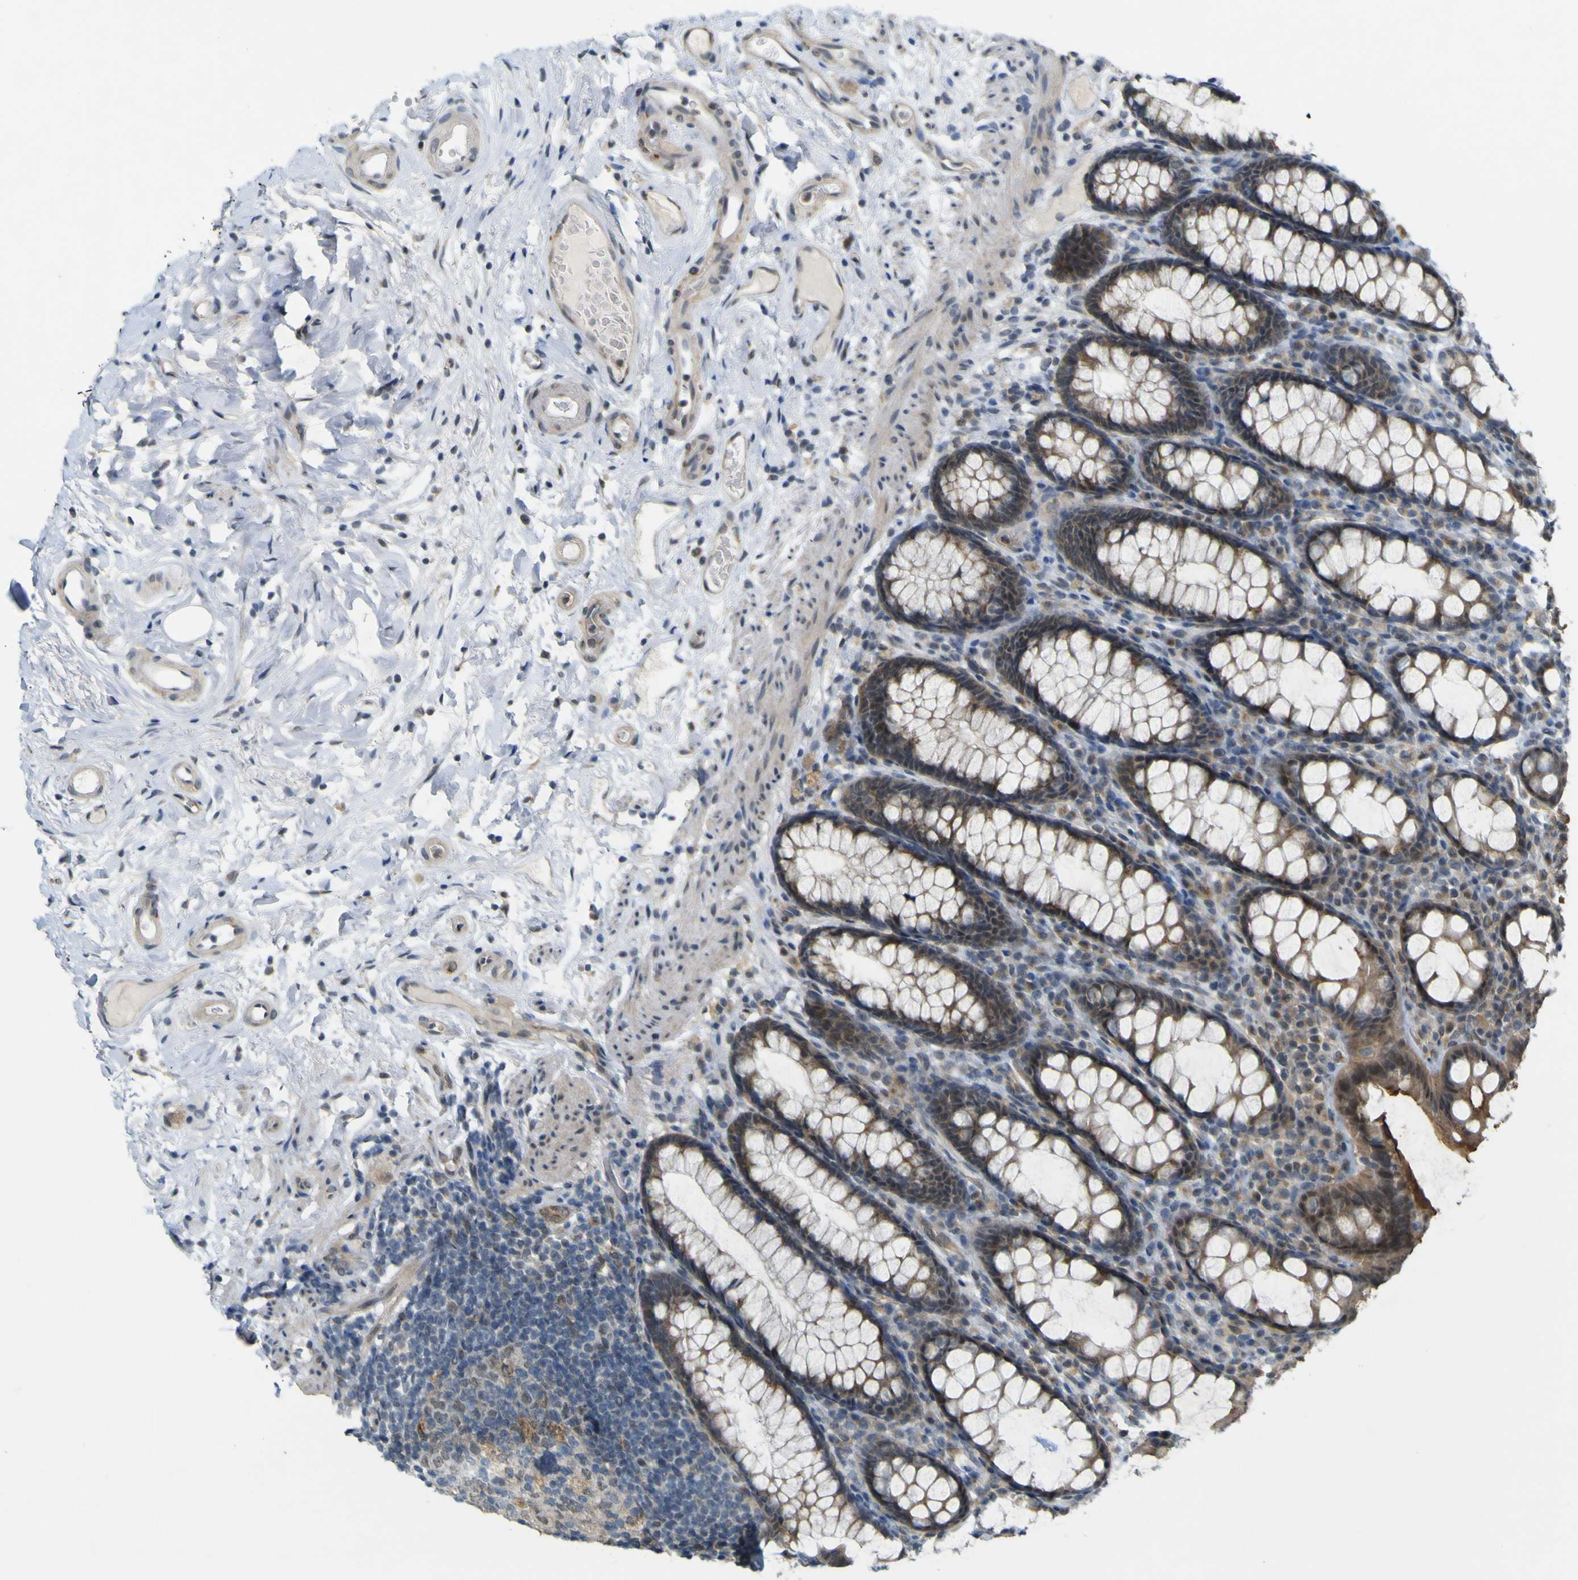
{"staining": {"intensity": "weak", "quantity": ">75%", "location": "cytoplasmic/membranous"}, "tissue": "rectum", "cell_type": "Glandular cells", "image_type": "normal", "snomed": [{"axis": "morphology", "description": "Normal tissue, NOS"}, {"axis": "topography", "description": "Rectum"}], "caption": "IHC micrograph of unremarkable rectum: rectum stained using immunohistochemistry shows low levels of weak protein expression localized specifically in the cytoplasmic/membranous of glandular cells, appearing as a cytoplasmic/membranous brown color.", "gene": "IGF2R", "patient": {"sex": "male", "age": 92}}